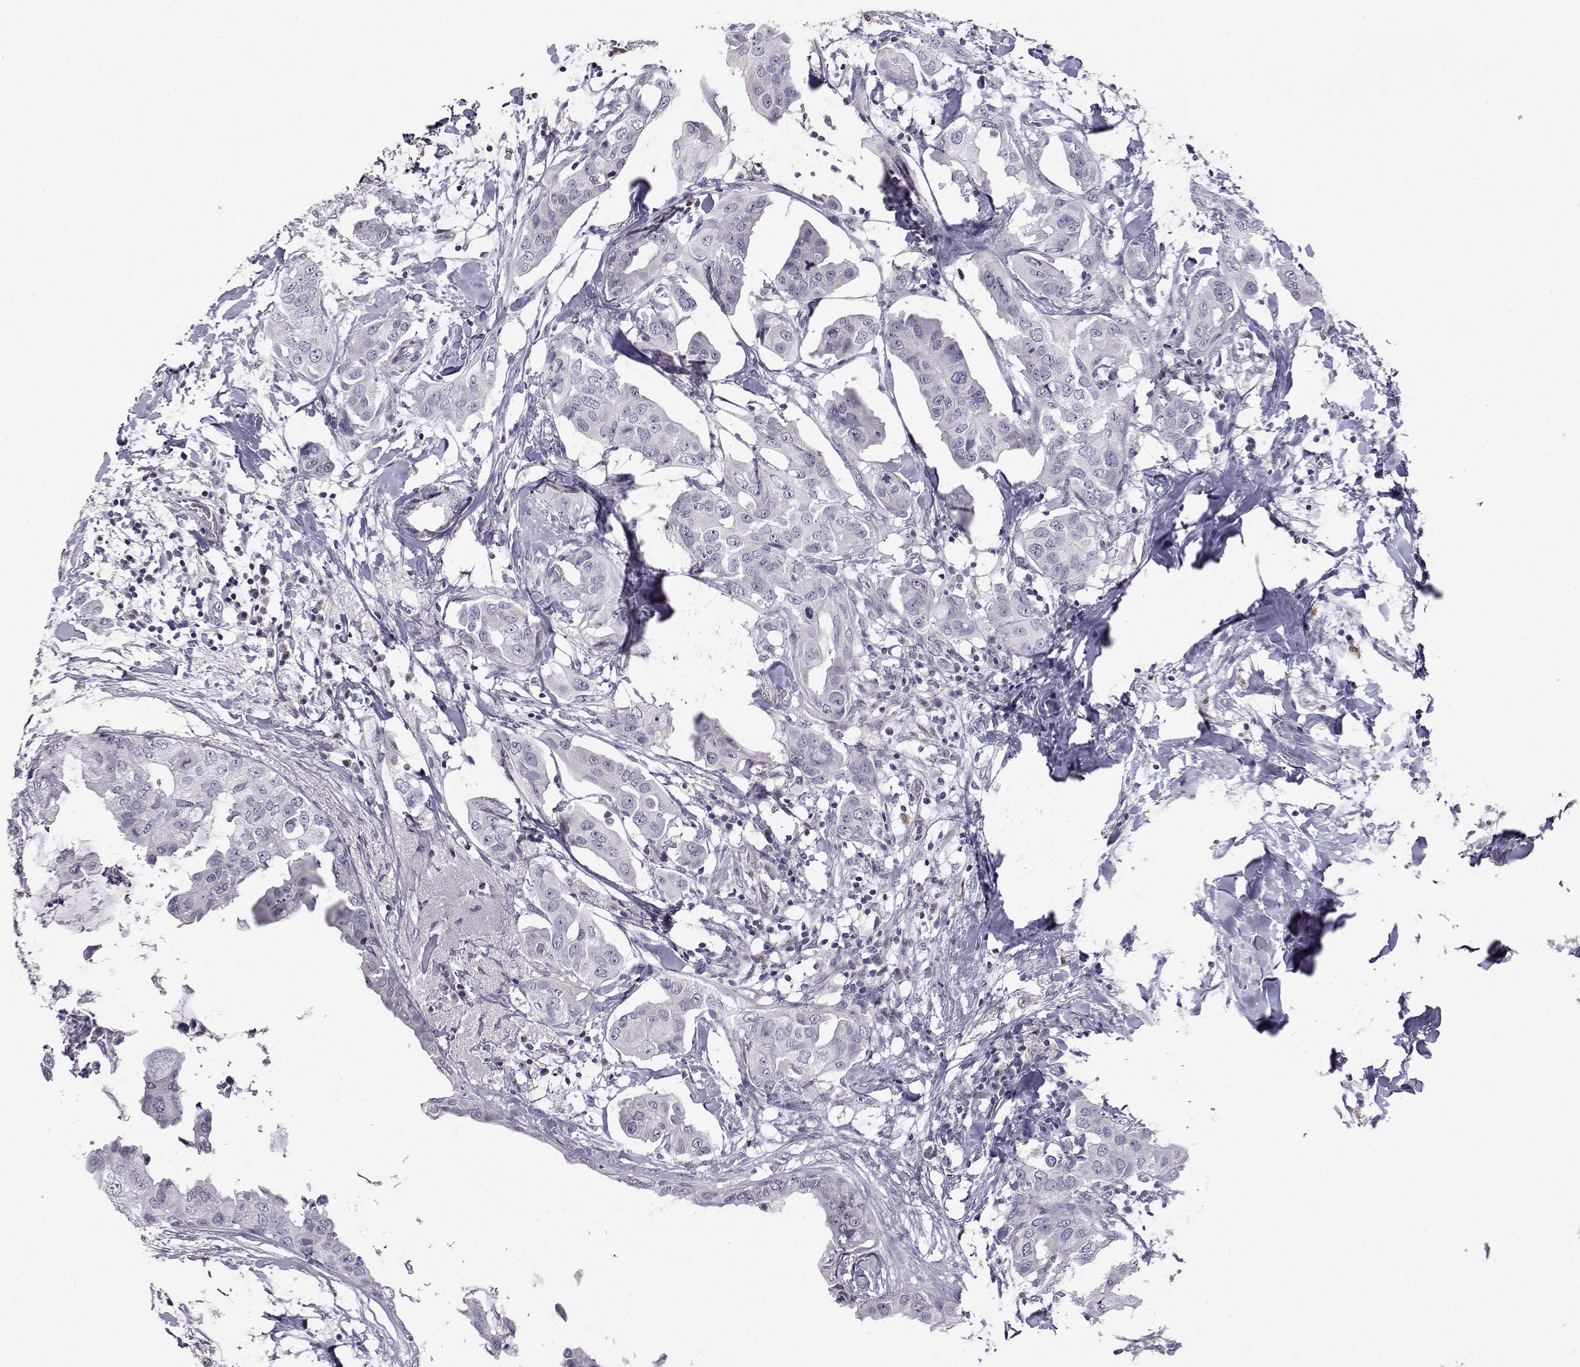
{"staining": {"intensity": "negative", "quantity": "none", "location": "none"}, "tissue": "breast cancer", "cell_type": "Tumor cells", "image_type": "cancer", "snomed": [{"axis": "morphology", "description": "Normal tissue, NOS"}, {"axis": "morphology", "description": "Duct carcinoma"}, {"axis": "topography", "description": "Breast"}], "caption": "This is an immunohistochemistry image of intraductal carcinoma (breast). There is no expression in tumor cells.", "gene": "AKR1B1", "patient": {"sex": "female", "age": 40}}